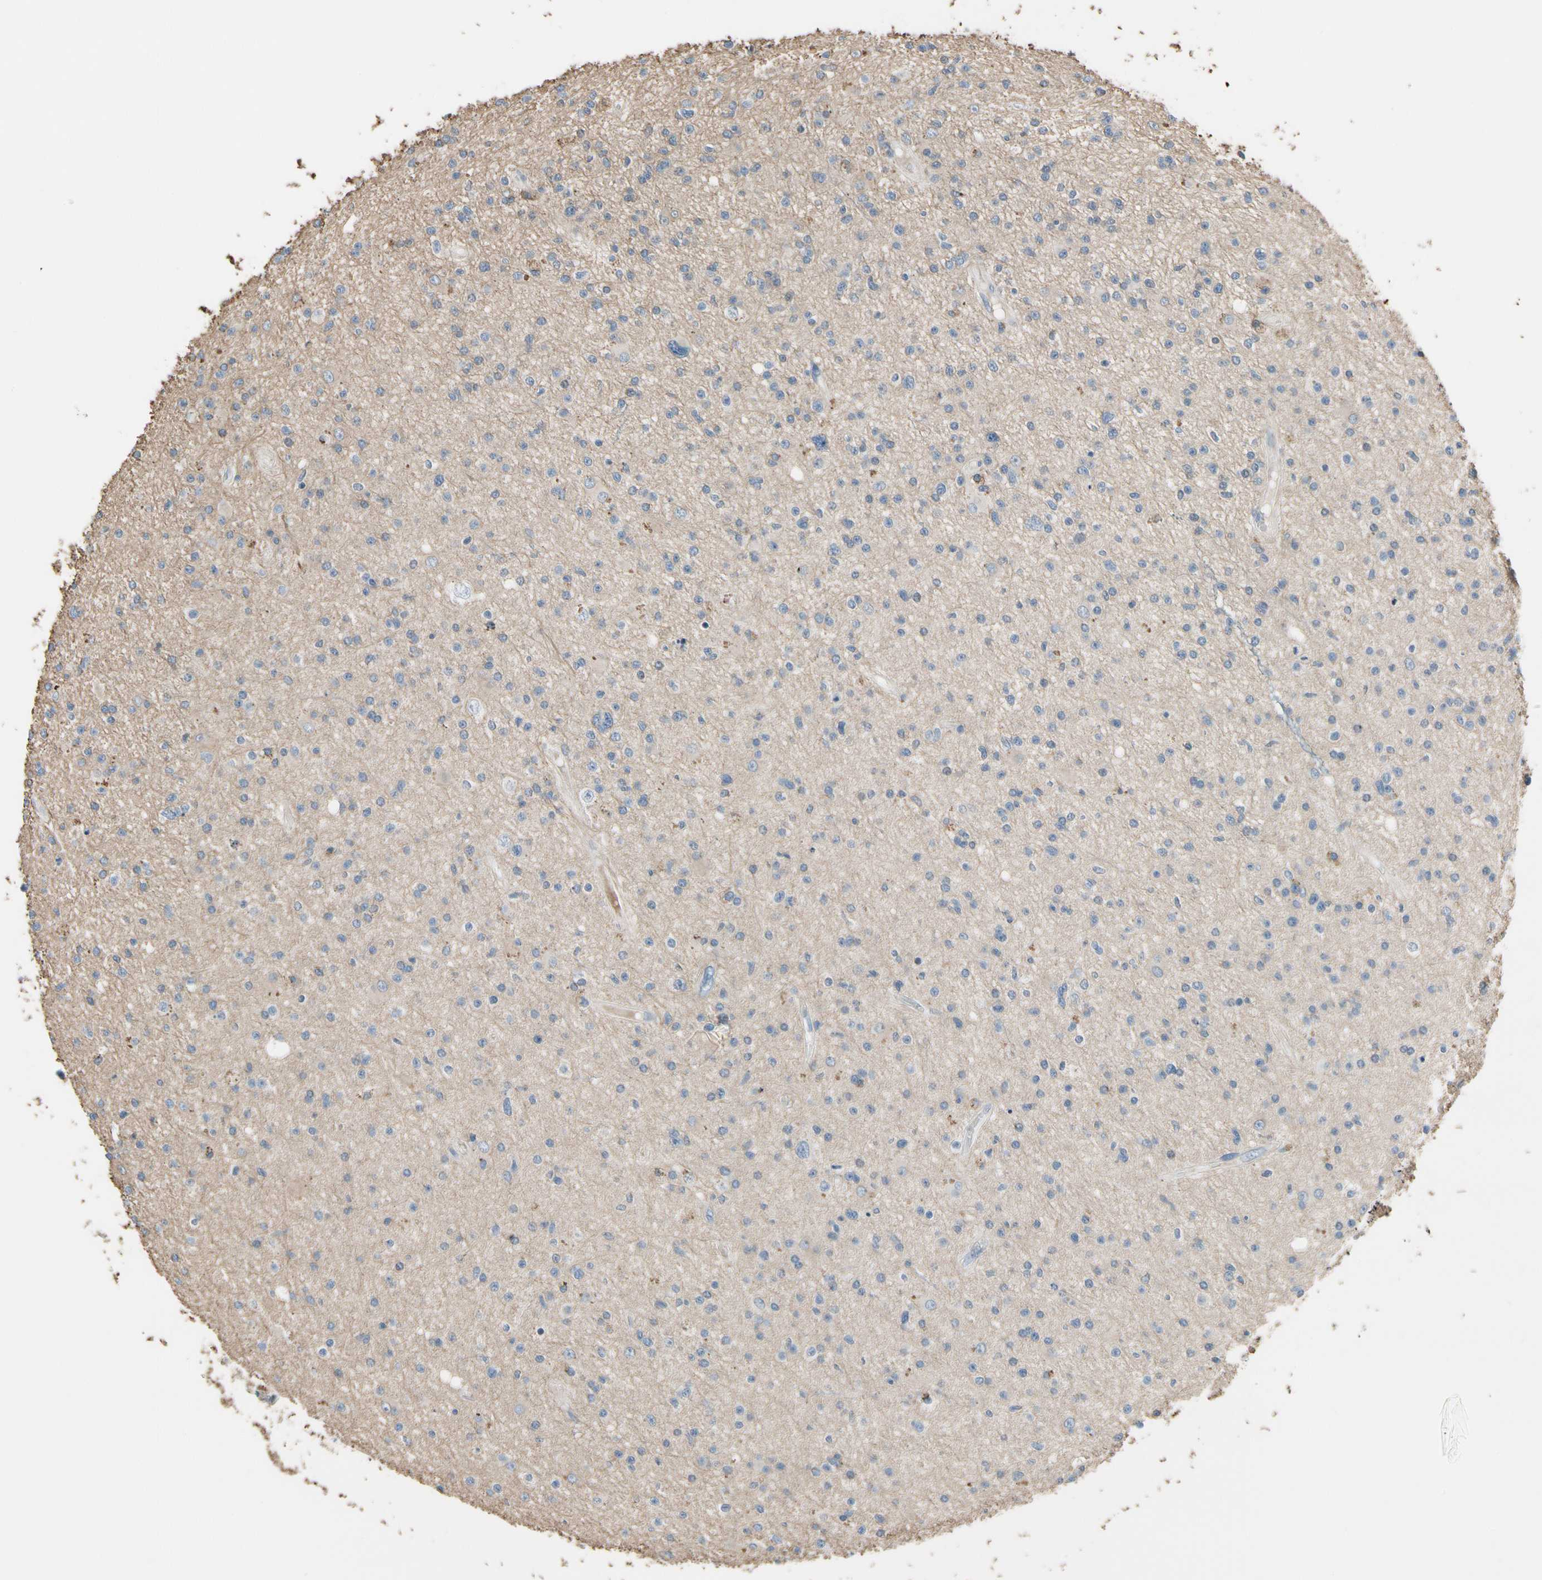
{"staining": {"intensity": "negative", "quantity": "none", "location": "none"}, "tissue": "glioma", "cell_type": "Tumor cells", "image_type": "cancer", "snomed": [{"axis": "morphology", "description": "Glioma, malignant, High grade"}, {"axis": "topography", "description": "Brain"}], "caption": "Tumor cells show no significant protein staining in glioma. (Brightfield microscopy of DAB immunohistochemistry at high magnification).", "gene": "PIGR", "patient": {"sex": "male", "age": 33}}